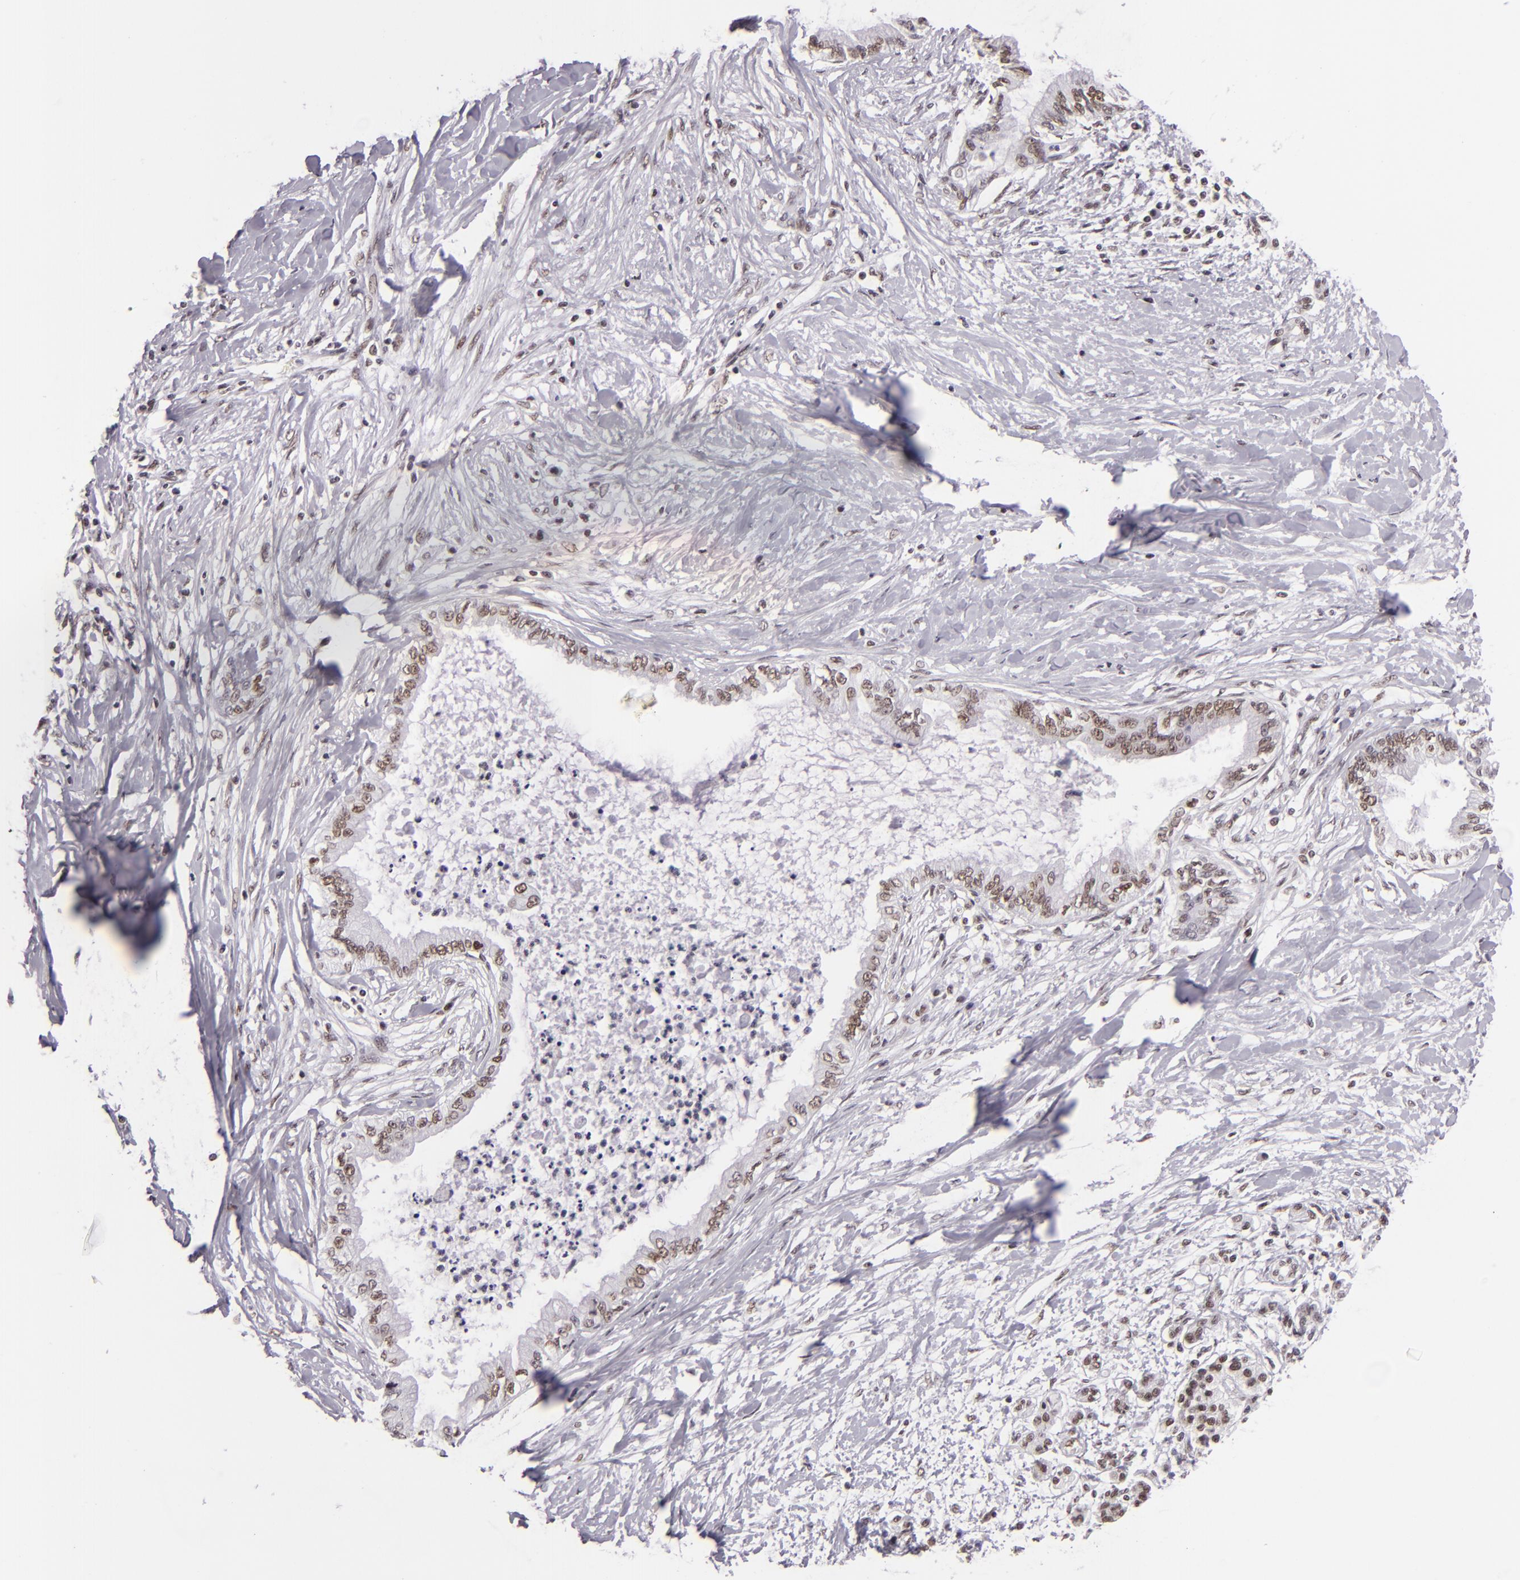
{"staining": {"intensity": "moderate", "quantity": ">75%", "location": "nuclear"}, "tissue": "pancreatic cancer", "cell_type": "Tumor cells", "image_type": "cancer", "snomed": [{"axis": "morphology", "description": "Adenocarcinoma, NOS"}, {"axis": "topography", "description": "Pancreas"}], "caption": "Human pancreatic adenocarcinoma stained with a protein marker demonstrates moderate staining in tumor cells.", "gene": "BRD8", "patient": {"sex": "female", "age": 64}}